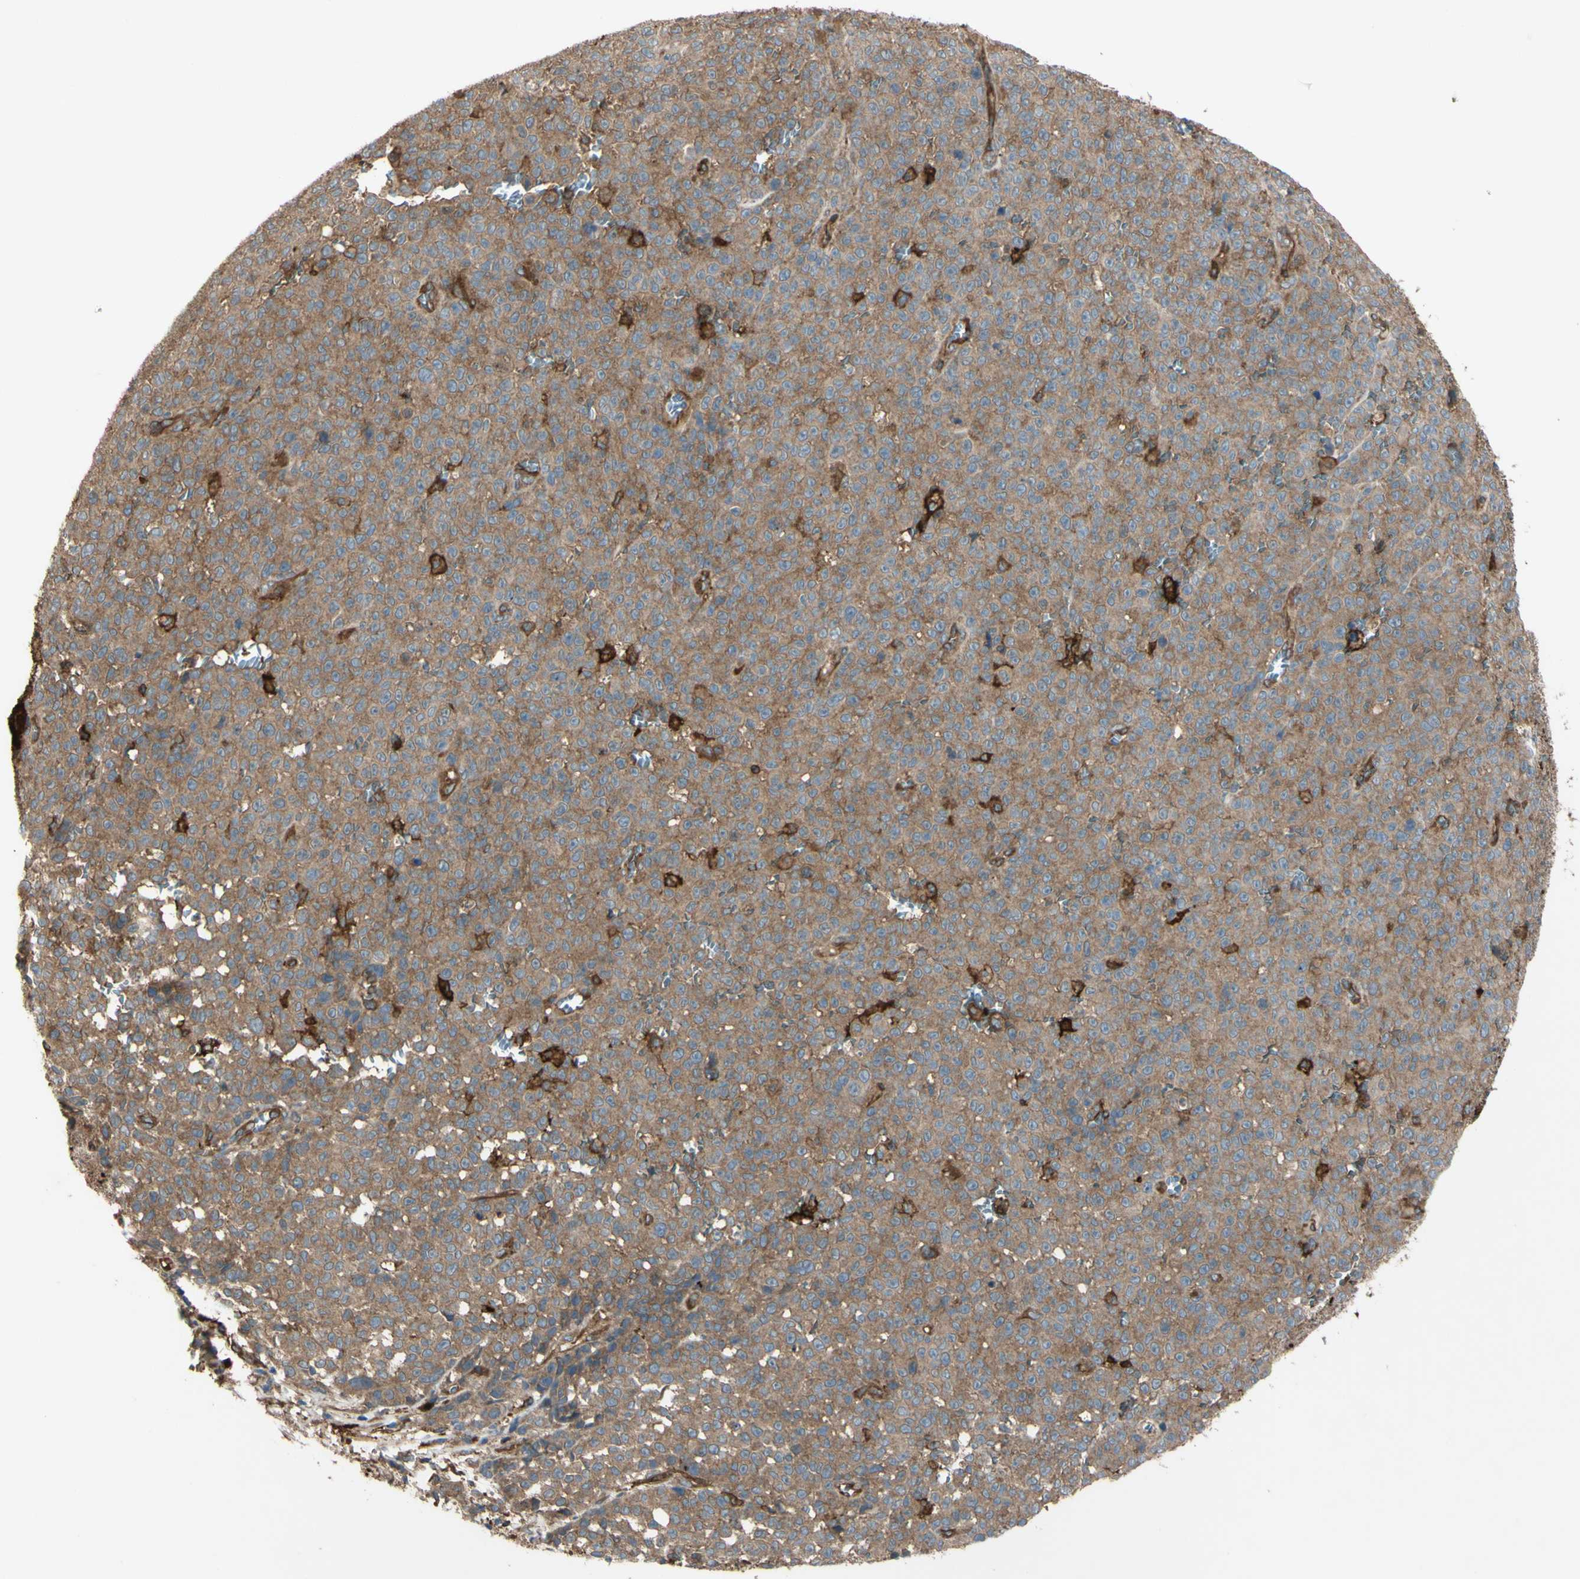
{"staining": {"intensity": "moderate", "quantity": ">75%", "location": "cytoplasmic/membranous"}, "tissue": "melanoma", "cell_type": "Tumor cells", "image_type": "cancer", "snomed": [{"axis": "morphology", "description": "Malignant melanoma, NOS"}, {"axis": "topography", "description": "Skin"}], "caption": "A brown stain labels moderate cytoplasmic/membranous staining of a protein in melanoma tumor cells.", "gene": "PTPN12", "patient": {"sex": "female", "age": 82}}